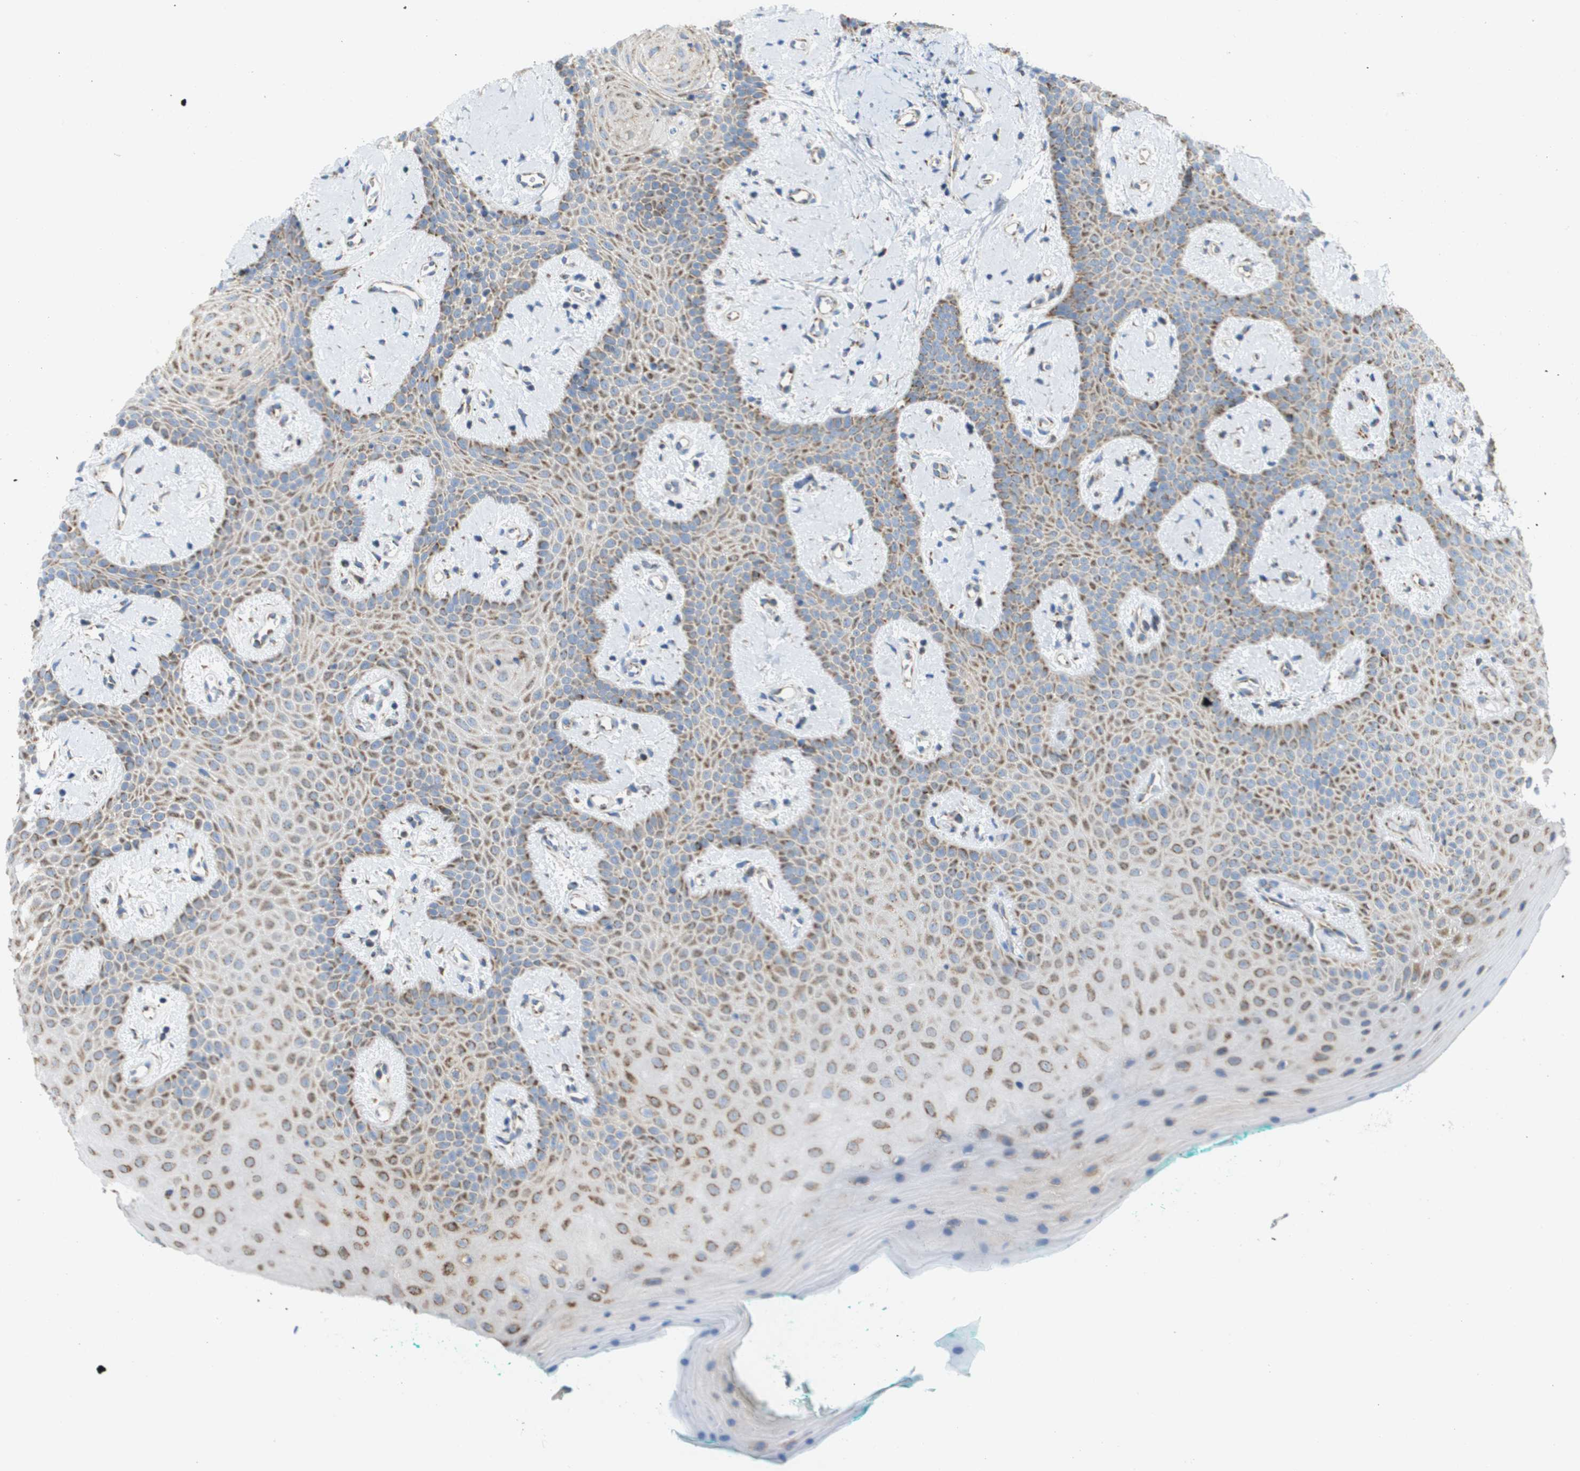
{"staining": {"intensity": "moderate", "quantity": ">75%", "location": "cytoplasmic/membranous"}, "tissue": "oral mucosa", "cell_type": "Squamous epithelial cells", "image_type": "normal", "snomed": [{"axis": "morphology", "description": "Normal tissue, NOS"}, {"axis": "morphology", "description": "Squamous cell carcinoma, NOS"}, {"axis": "topography", "description": "Oral tissue"}, {"axis": "topography", "description": "Salivary gland"}, {"axis": "topography", "description": "Head-Neck"}], "caption": "An image of oral mucosa stained for a protein exhibits moderate cytoplasmic/membranous brown staining in squamous epithelial cells. (DAB (3,3'-diaminobenzidine) = brown stain, brightfield microscopy at high magnification).", "gene": "FIS1", "patient": {"sex": "female", "age": 62}}